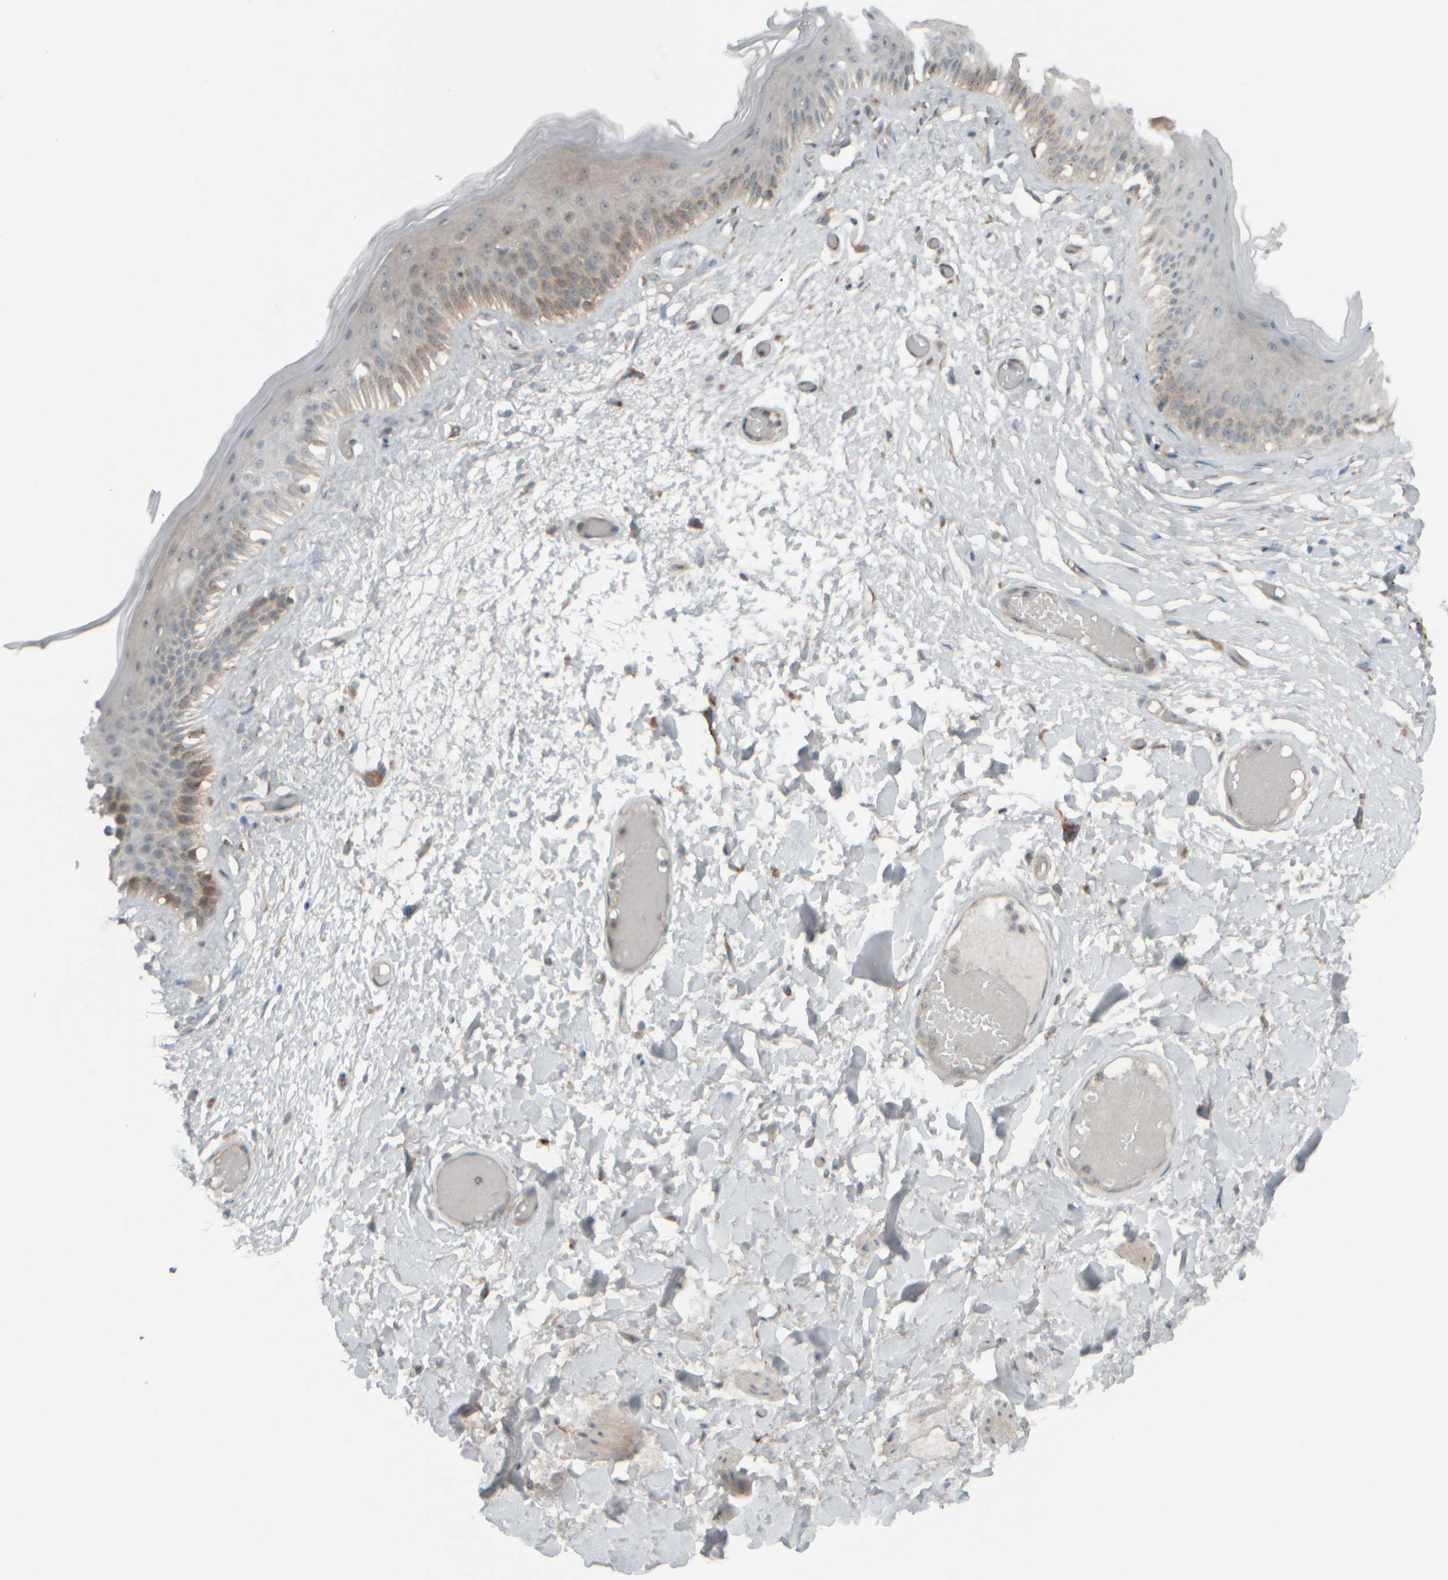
{"staining": {"intensity": "moderate", "quantity": "<25%", "location": "cytoplasmic/membranous"}, "tissue": "skin", "cell_type": "Epidermal cells", "image_type": "normal", "snomed": [{"axis": "morphology", "description": "Normal tissue, NOS"}, {"axis": "topography", "description": "Vulva"}], "caption": "Protein expression analysis of unremarkable skin demonstrates moderate cytoplasmic/membranous expression in about <25% of epidermal cells. The protein of interest is stained brown, and the nuclei are stained in blue (DAB IHC with brightfield microscopy, high magnification).", "gene": "HGS", "patient": {"sex": "female", "age": 73}}